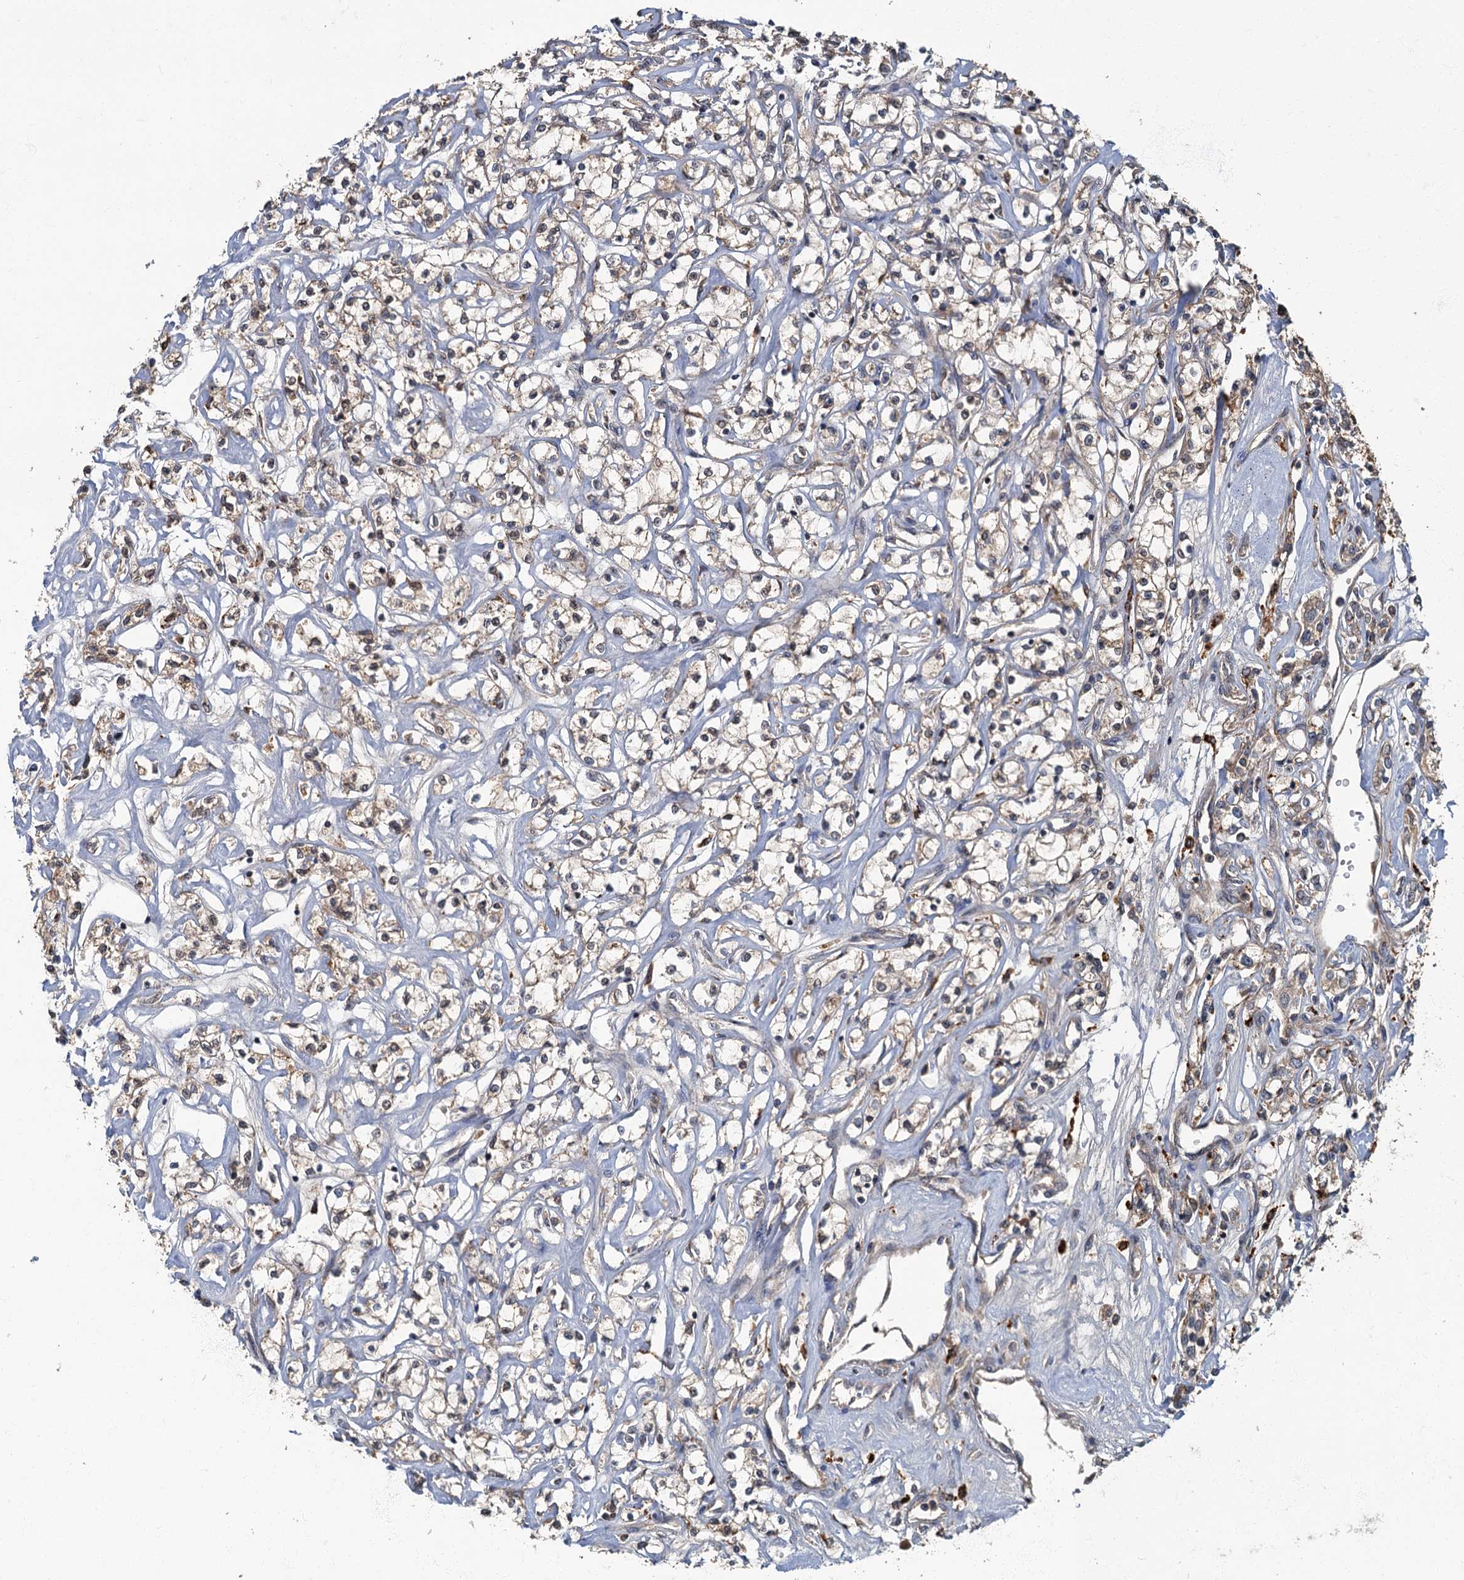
{"staining": {"intensity": "moderate", "quantity": "25%-75%", "location": "cytoplasmic/membranous"}, "tissue": "renal cancer", "cell_type": "Tumor cells", "image_type": "cancer", "snomed": [{"axis": "morphology", "description": "Adenocarcinoma, NOS"}, {"axis": "topography", "description": "Kidney"}], "caption": "Adenocarcinoma (renal) stained with a brown dye shows moderate cytoplasmic/membranous positive positivity in approximately 25%-75% of tumor cells.", "gene": "WDCP", "patient": {"sex": "female", "age": 59}}